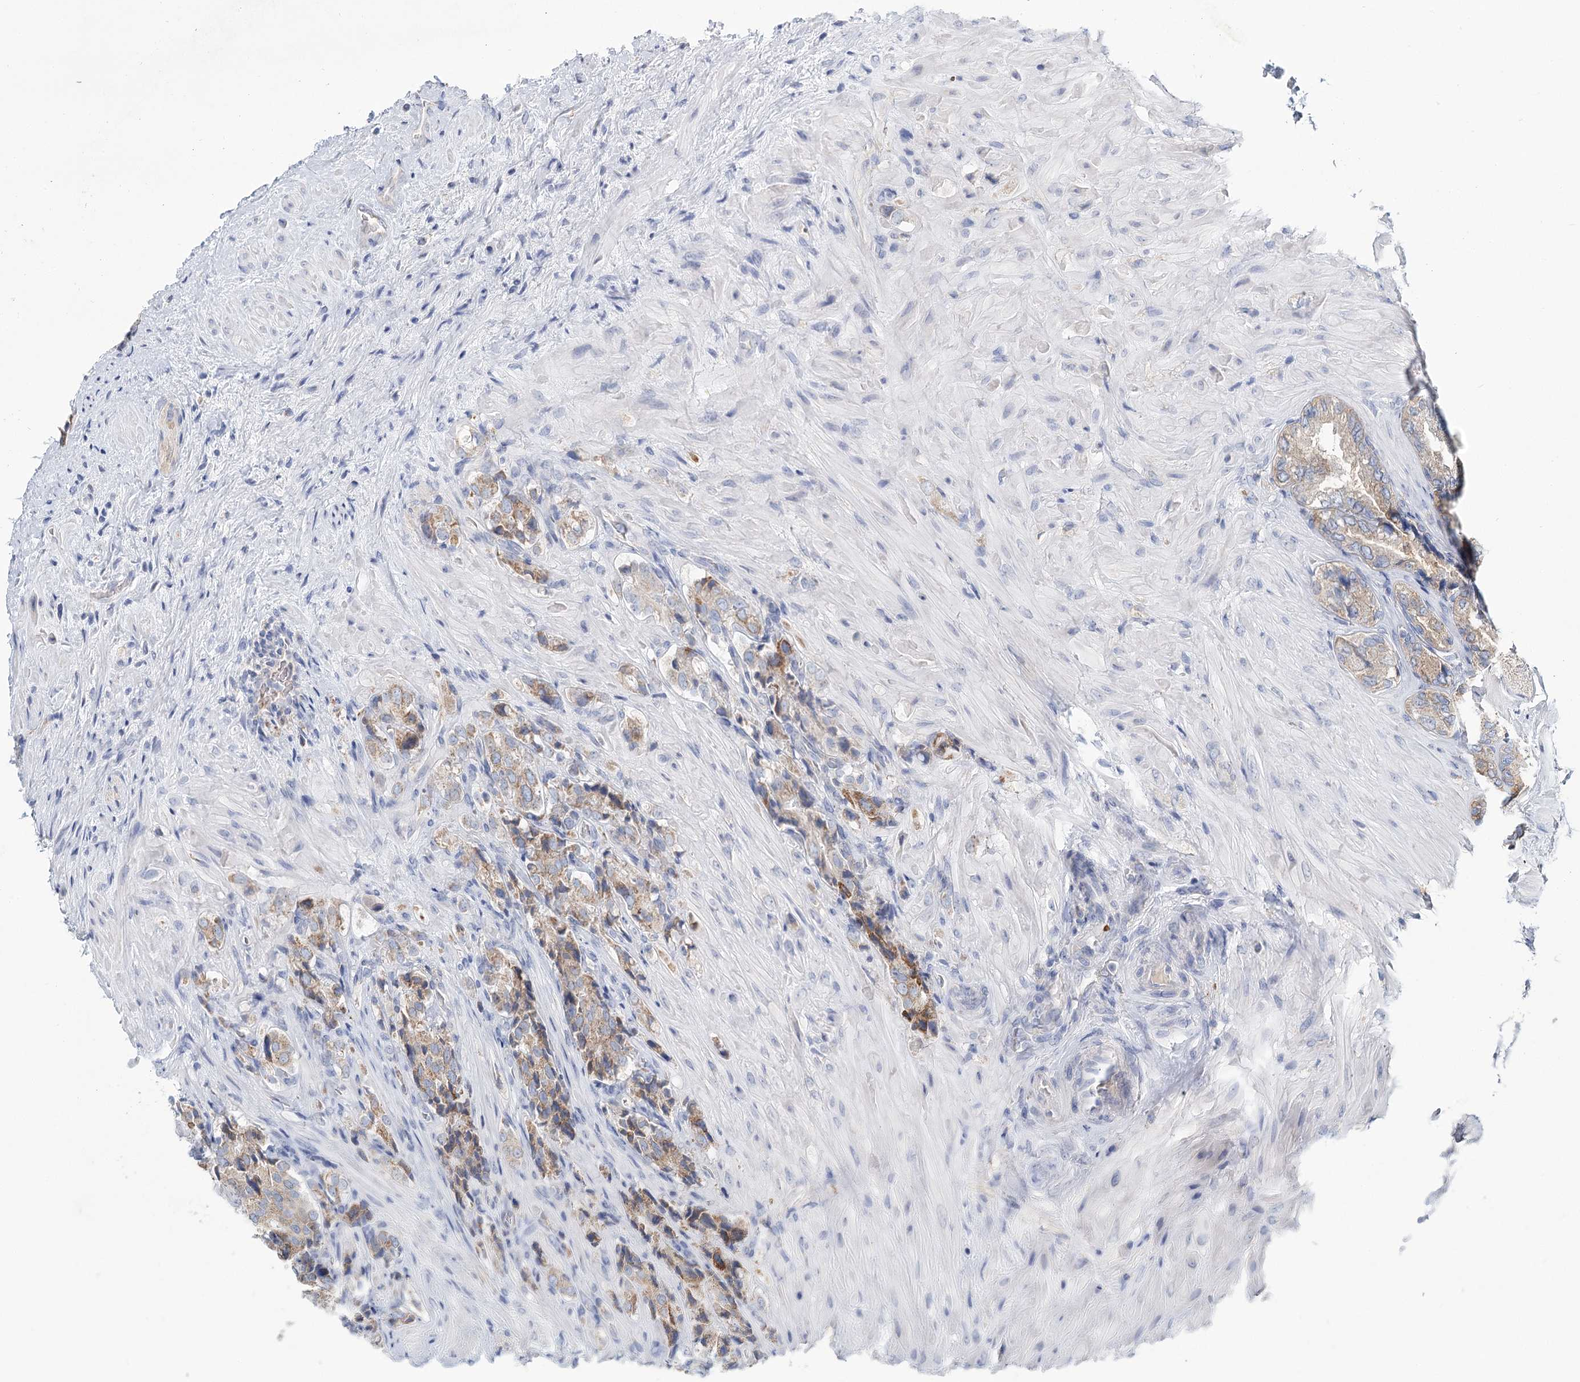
{"staining": {"intensity": "moderate", "quantity": "<25%", "location": "cytoplasmic/membranous"}, "tissue": "prostate cancer", "cell_type": "Tumor cells", "image_type": "cancer", "snomed": [{"axis": "morphology", "description": "Adenocarcinoma, High grade"}, {"axis": "topography", "description": "Prostate"}], "caption": "Protein expression analysis of prostate cancer (high-grade adenocarcinoma) shows moderate cytoplasmic/membranous expression in approximately <25% of tumor cells.", "gene": "ARHGAP44", "patient": {"sex": "male", "age": 65}}